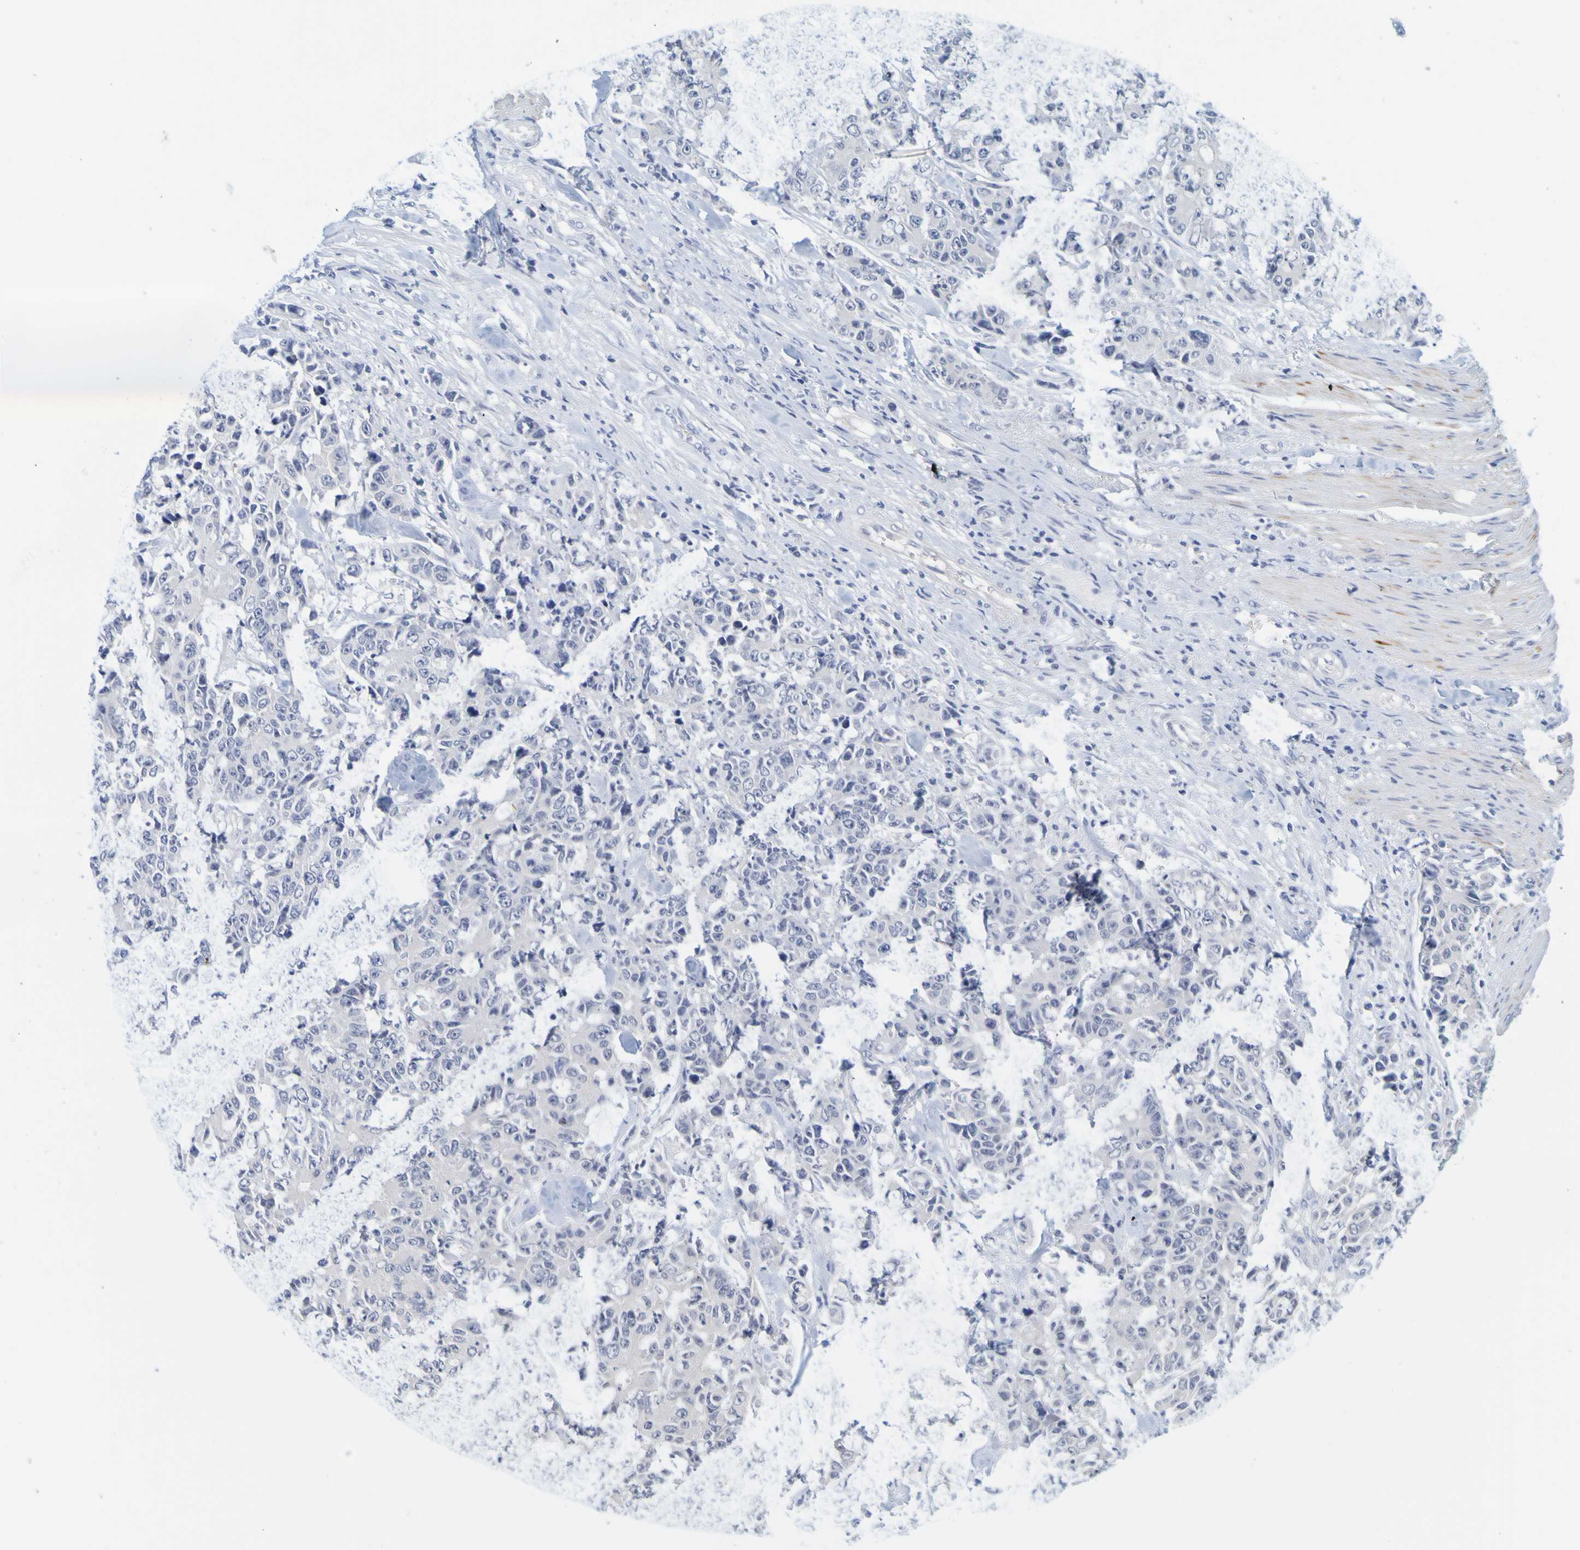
{"staining": {"intensity": "negative", "quantity": "none", "location": "none"}, "tissue": "colorectal cancer", "cell_type": "Tumor cells", "image_type": "cancer", "snomed": [{"axis": "morphology", "description": "Adenocarcinoma, NOS"}, {"axis": "topography", "description": "Colon"}], "caption": "This micrograph is of colorectal cancer stained with IHC to label a protein in brown with the nuclei are counter-stained blue. There is no expression in tumor cells. Brightfield microscopy of immunohistochemistry (IHC) stained with DAB (3,3'-diaminobenzidine) (brown) and hematoxylin (blue), captured at high magnification.", "gene": "ENDOU", "patient": {"sex": "female", "age": 86}}